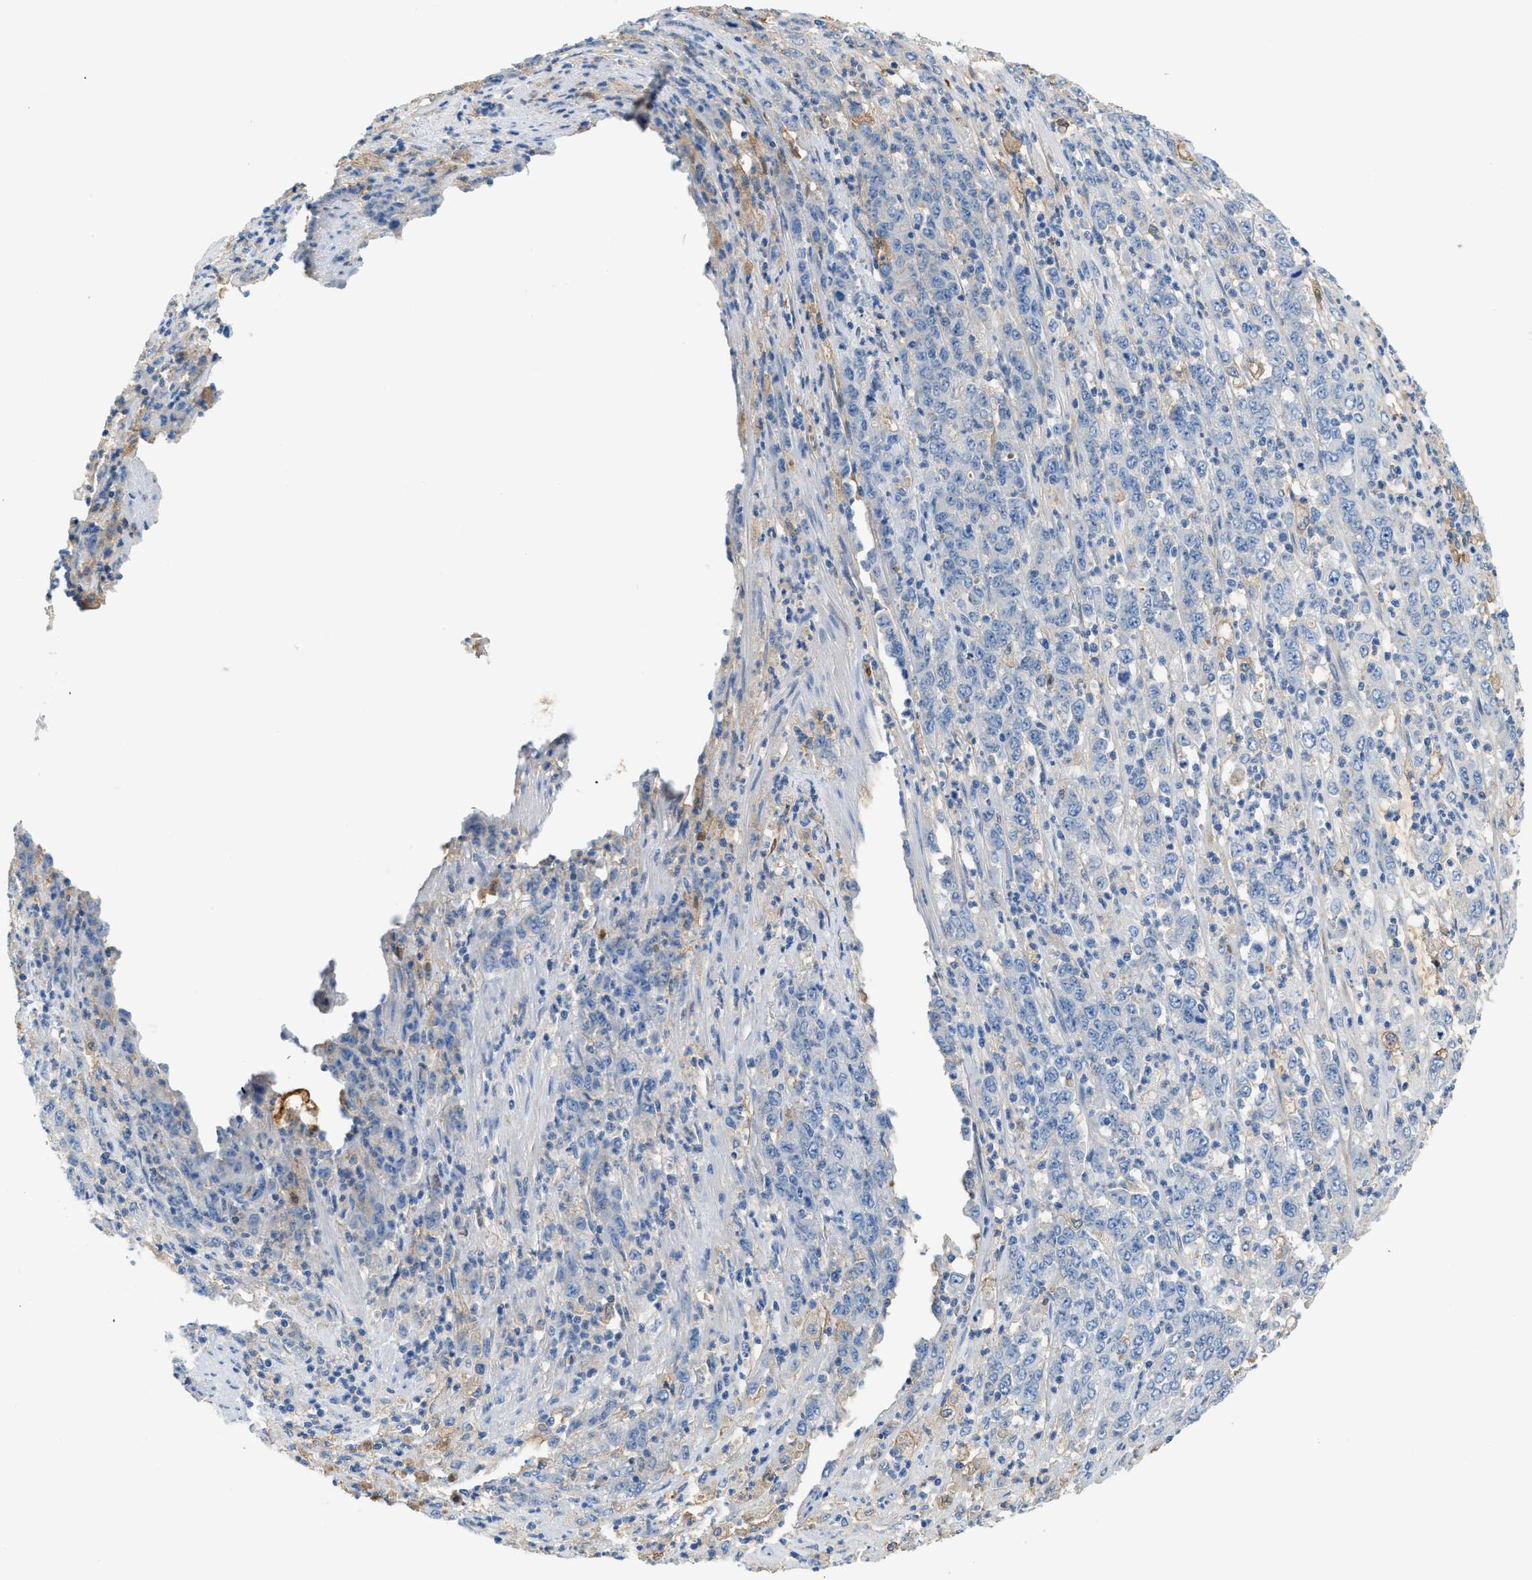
{"staining": {"intensity": "negative", "quantity": "none", "location": "none"}, "tissue": "stomach cancer", "cell_type": "Tumor cells", "image_type": "cancer", "snomed": [{"axis": "morphology", "description": "Adenocarcinoma, NOS"}, {"axis": "topography", "description": "Stomach, lower"}], "caption": "This is a photomicrograph of IHC staining of stomach adenocarcinoma, which shows no positivity in tumor cells.", "gene": "CFI", "patient": {"sex": "female", "age": 71}}